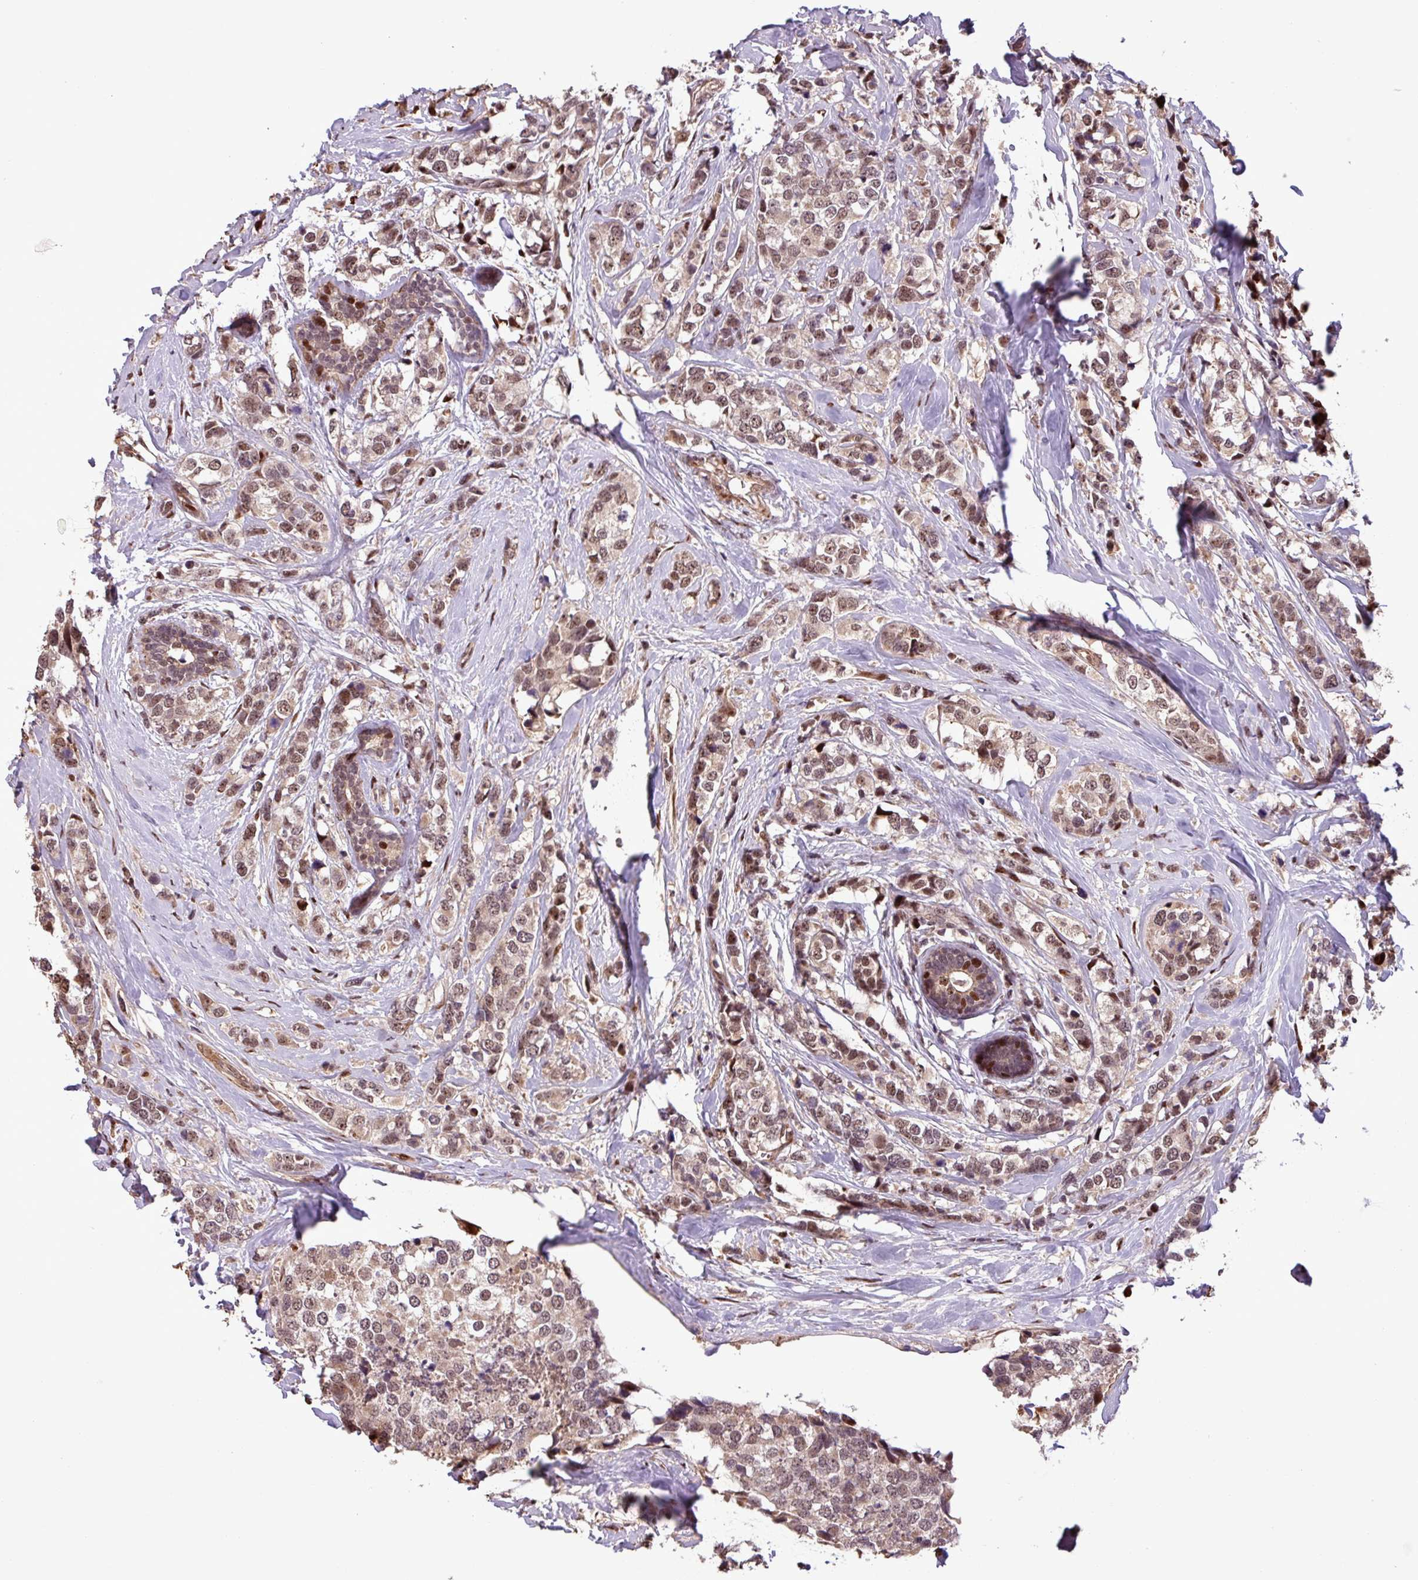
{"staining": {"intensity": "moderate", "quantity": ">75%", "location": "nuclear"}, "tissue": "breast cancer", "cell_type": "Tumor cells", "image_type": "cancer", "snomed": [{"axis": "morphology", "description": "Lobular carcinoma"}, {"axis": "topography", "description": "Breast"}], "caption": "IHC of breast lobular carcinoma displays medium levels of moderate nuclear positivity in approximately >75% of tumor cells. The staining was performed using DAB to visualize the protein expression in brown, while the nuclei were stained in blue with hematoxylin (Magnification: 20x).", "gene": "SLC22A24", "patient": {"sex": "female", "age": 59}}